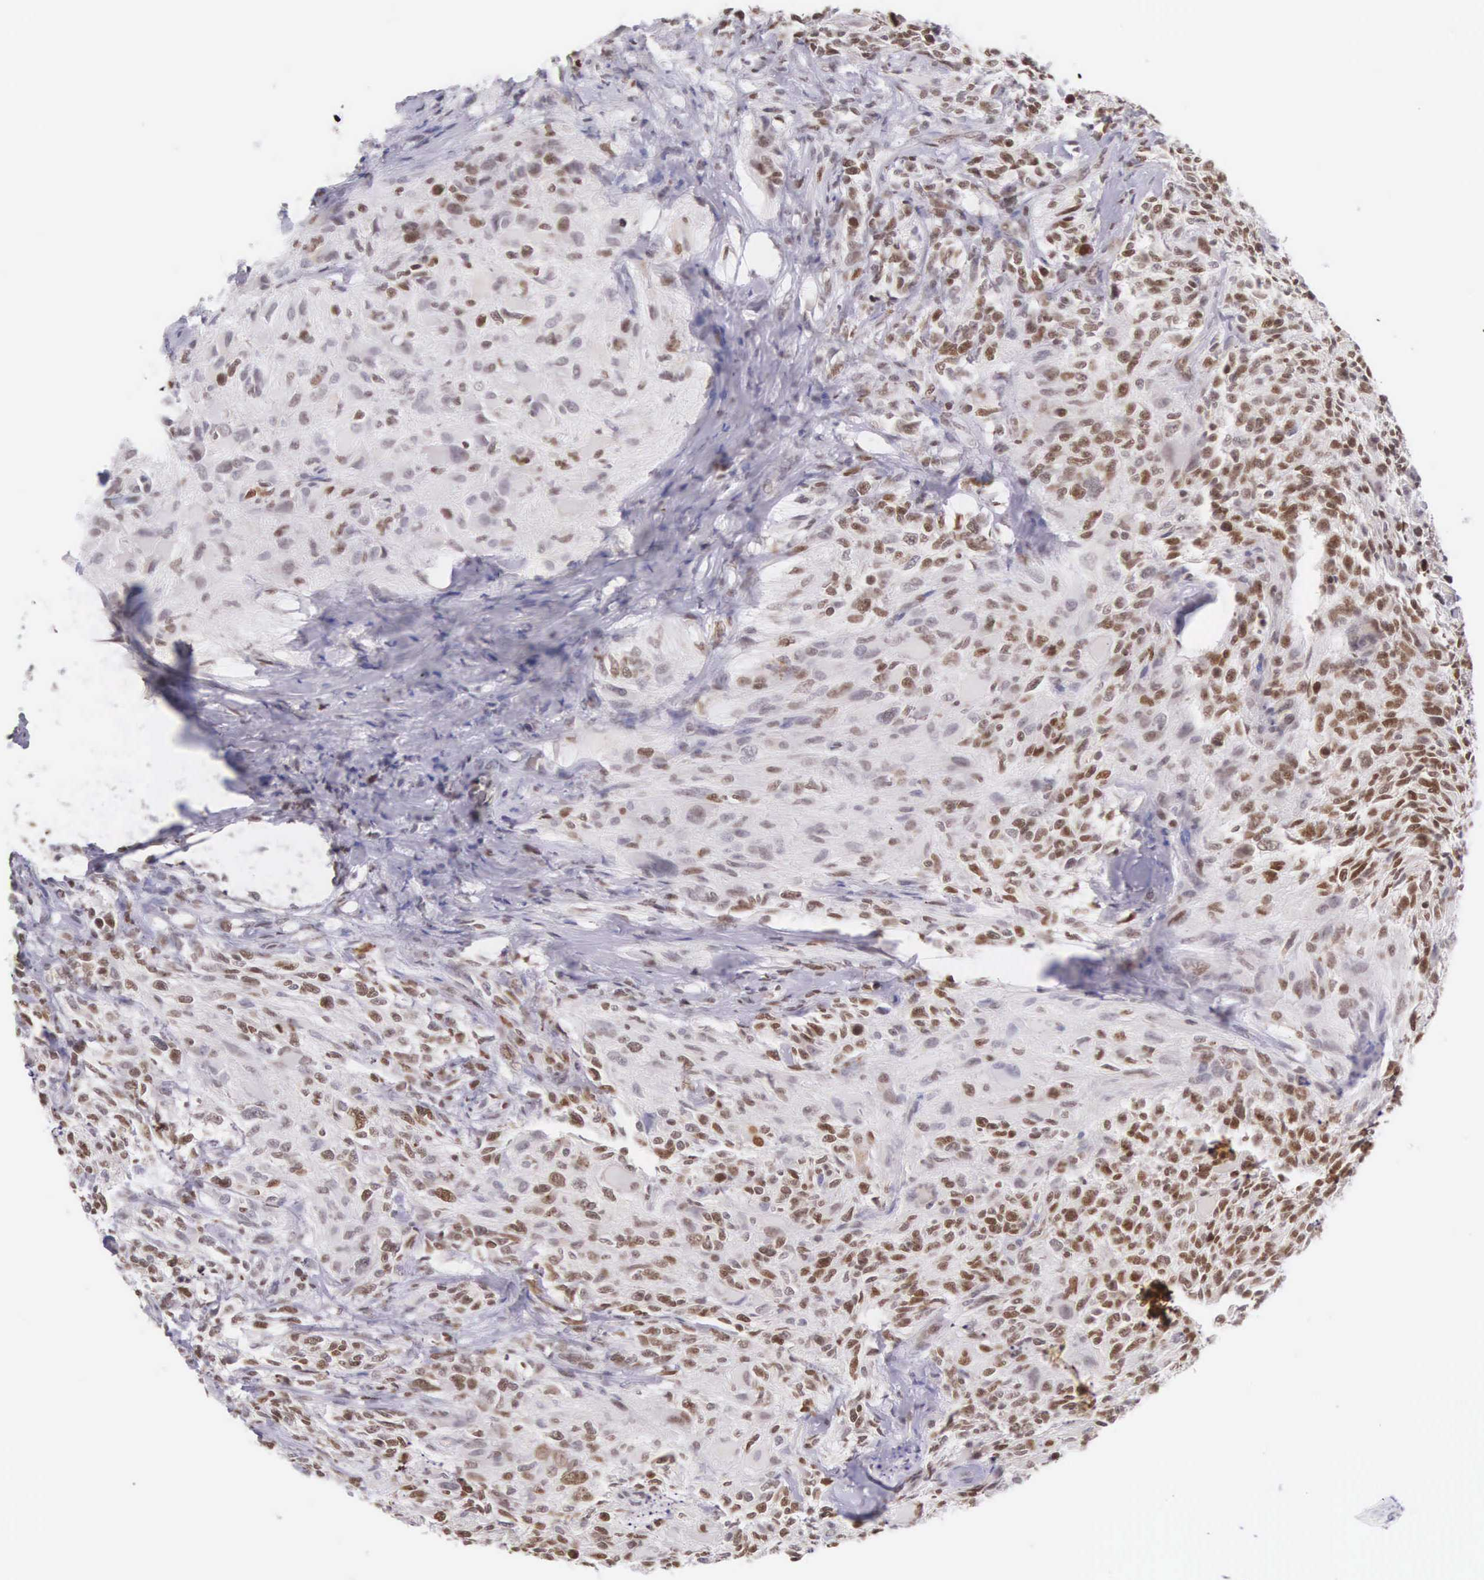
{"staining": {"intensity": "moderate", "quantity": "25%-75%", "location": "nuclear"}, "tissue": "glioma", "cell_type": "Tumor cells", "image_type": "cancer", "snomed": [{"axis": "morphology", "description": "Glioma, malignant, High grade"}, {"axis": "topography", "description": "Brain"}], "caption": "Glioma tissue displays moderate nuclear positivity in approximately 25%-75% of tumor cells, visualized by immunohistochemistry. (Stains: DAB (3,3'-diaminobenzidine) in brown, nuclei in blue, Microscopy: brightfield microscopy at high magnification).", "gene": "VRK1", "patient": {"sex": "male", "age": 69}}